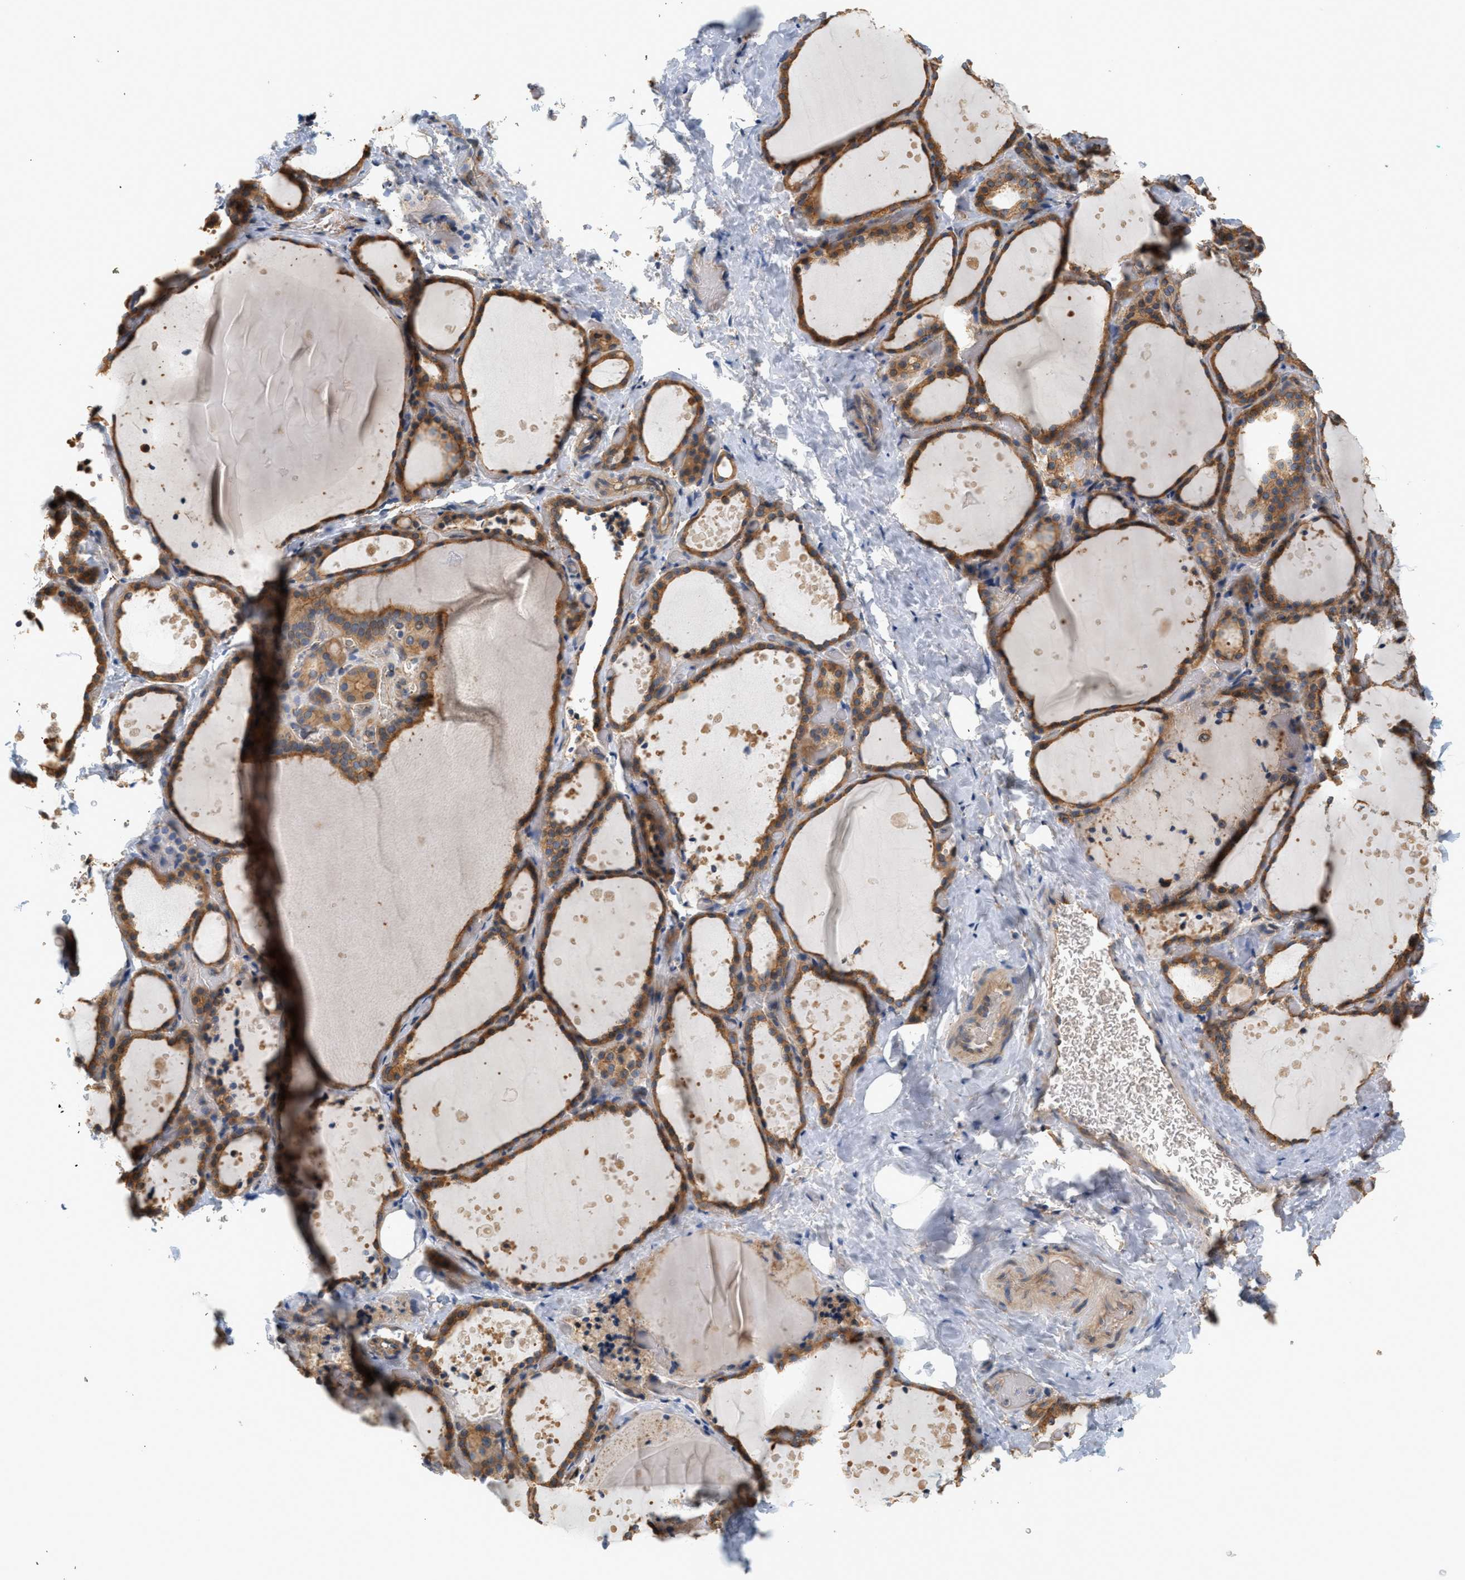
{"staining": {"intensity": "moderate", "quantity": ">75%", "location": "cytoplasmic/membranous"}, "tissue": "thyroid gland", "cell_type": "Glandular cells", "image_type": "normal", "snomed": [{"axis": "morphology", "description": "Normal tissue, NOS"}, {"axis": "topography", "description": "Thyroid gland"}], "caption": "Immunohistochemistry photomicrograph of unremarkable thyroid gland: human thyroid gland stained using immunohistochemistry (IHC) exhibits medium levels of moderate protein expression localized specifically in the cytoplasmic/membranous of glandular cells, appearing as a cytoplasmic/membranous brown color.", "gene": "CTXN1", "patient": {"sex": "female", "age": 44}}